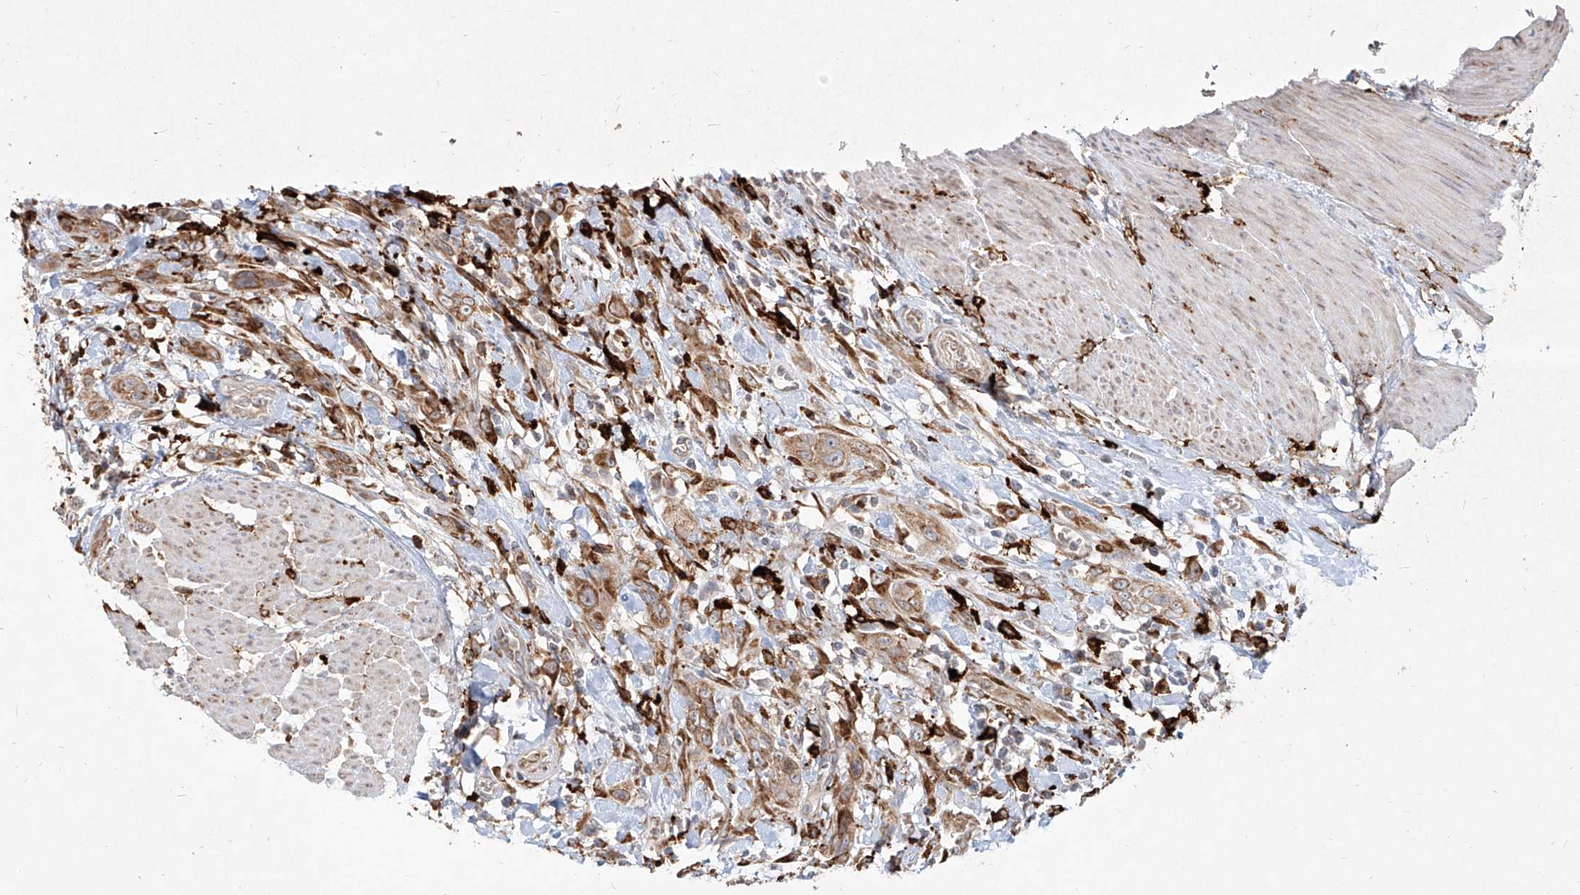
{"staining": {"intensity": "moderate", "quantity": ">75%", "location": "cytoplasmic/membranous"}, "tissue": "urothelial cancer", "cell_type": "Tumor cells", "image_type": "cancer", "snomed": [{"axis": "morphology", "description": "Urothelial carcinoma, High grade"}, {"axis": "topography", "description": "Urinary bladder"}], "caption": "About >75% of tumor cells in high-grade urothelial carcinoma reveal moderate cytoplasmic/membranous protein staining as visualized by brown immunohistochemical staining.", "gene": "CD209", "patient": {"sex": "male", "age": 35}}